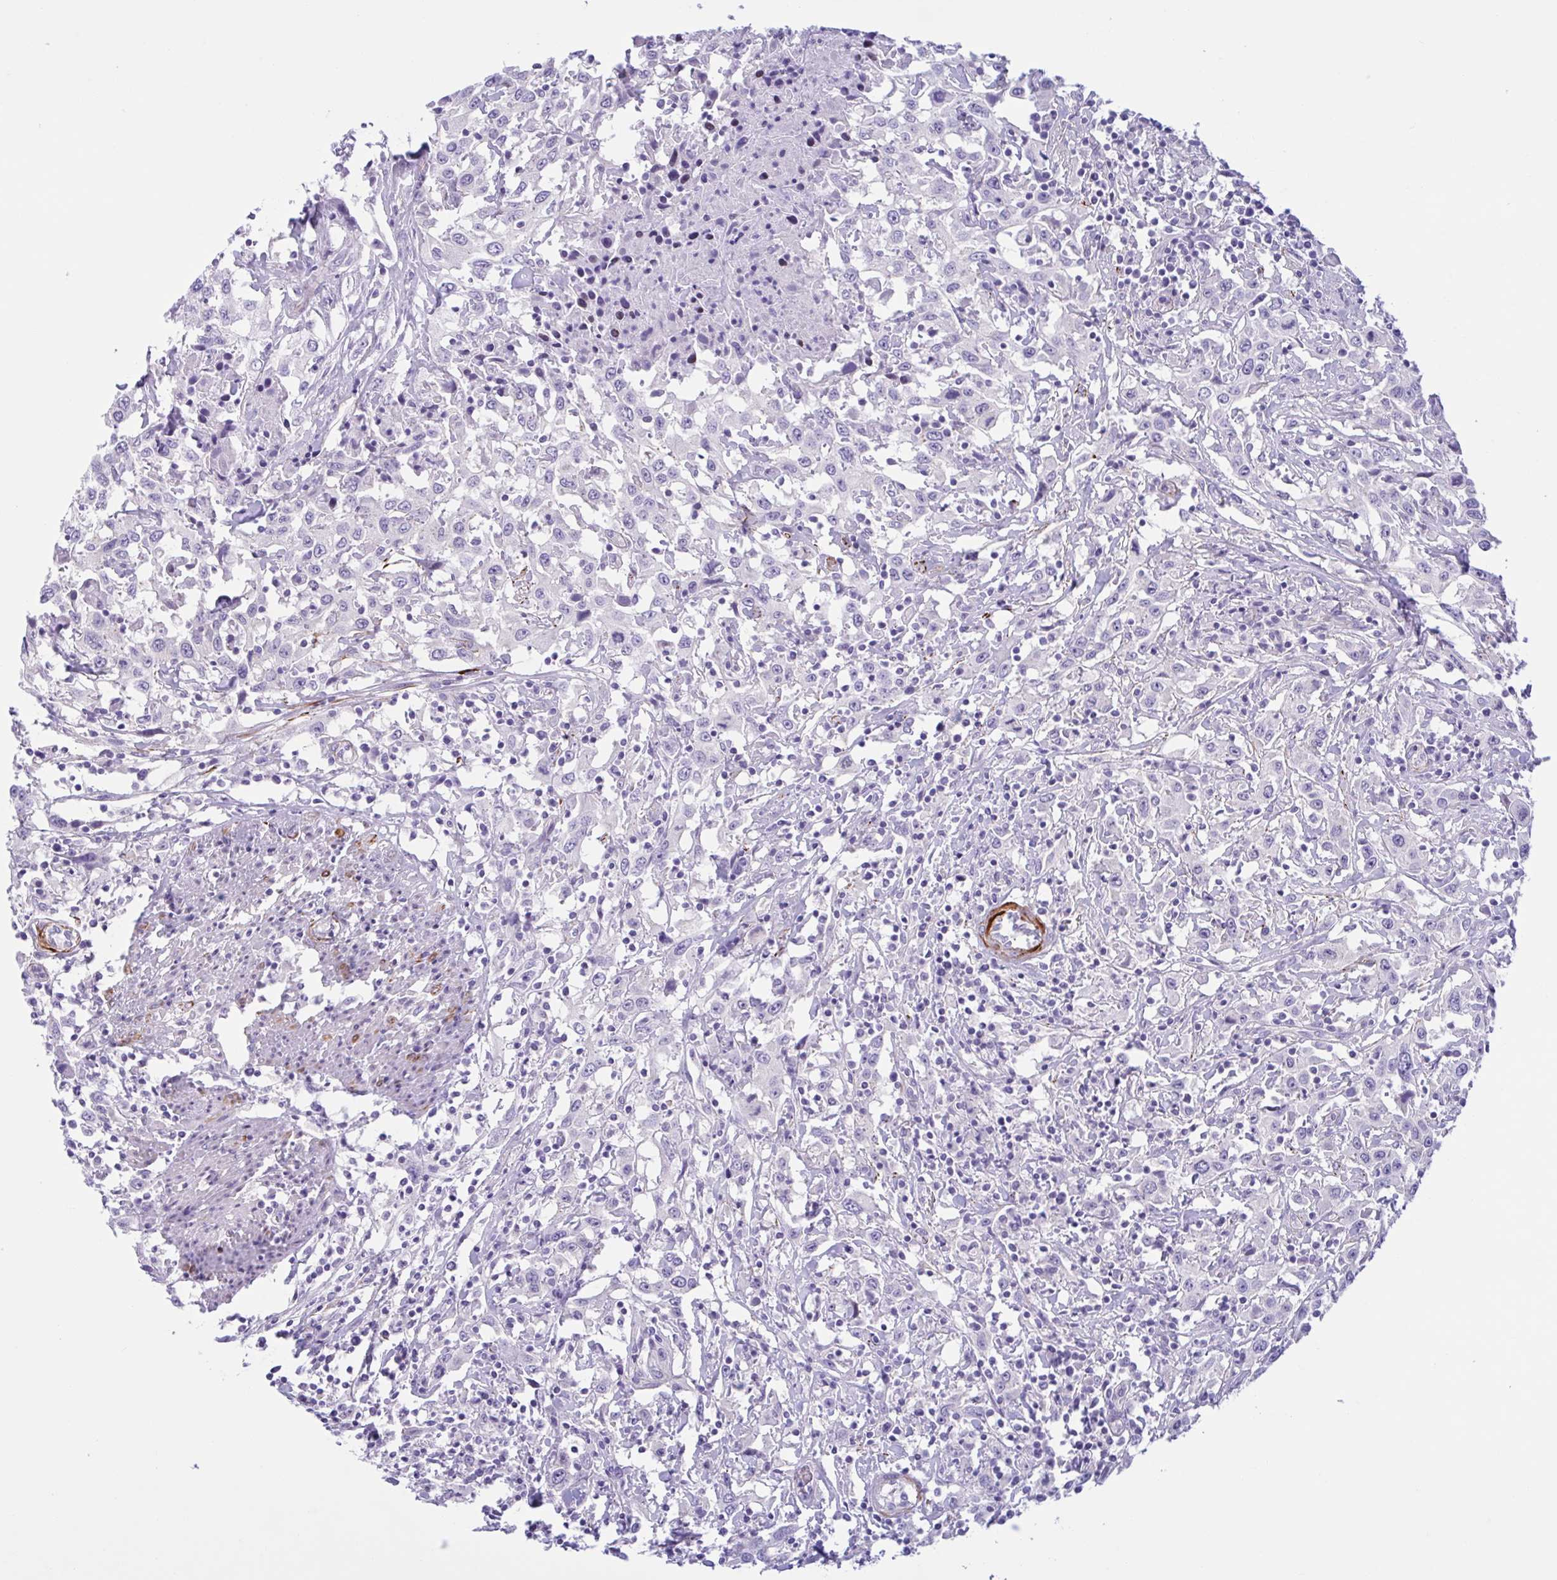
{"staining": {"intensity": "negative", "quantity": "none", "location": "none"}, "tissue": "urothelial cancer", "cell_type": "Tumor cells", "image_type": "cancer", "snomed": [{"axis": "morphology", "description": "Urothelial carcinoma, High grade"}, {"axis": "topography", "description": "Urinary bladder"}], "caption": "This is a histopathology image of immunohistochemistry (IHC) staining of high-grade urothelial carcinoma, which shows no expression in tumor cells. (DAB (3,3'-diaminobenzidine) immunohistochemistry (IHC) visualized using brightfield microscopy, high magnification).", "gene": "AHCYL2", "patient": {"sex": "male", "age": 61}}